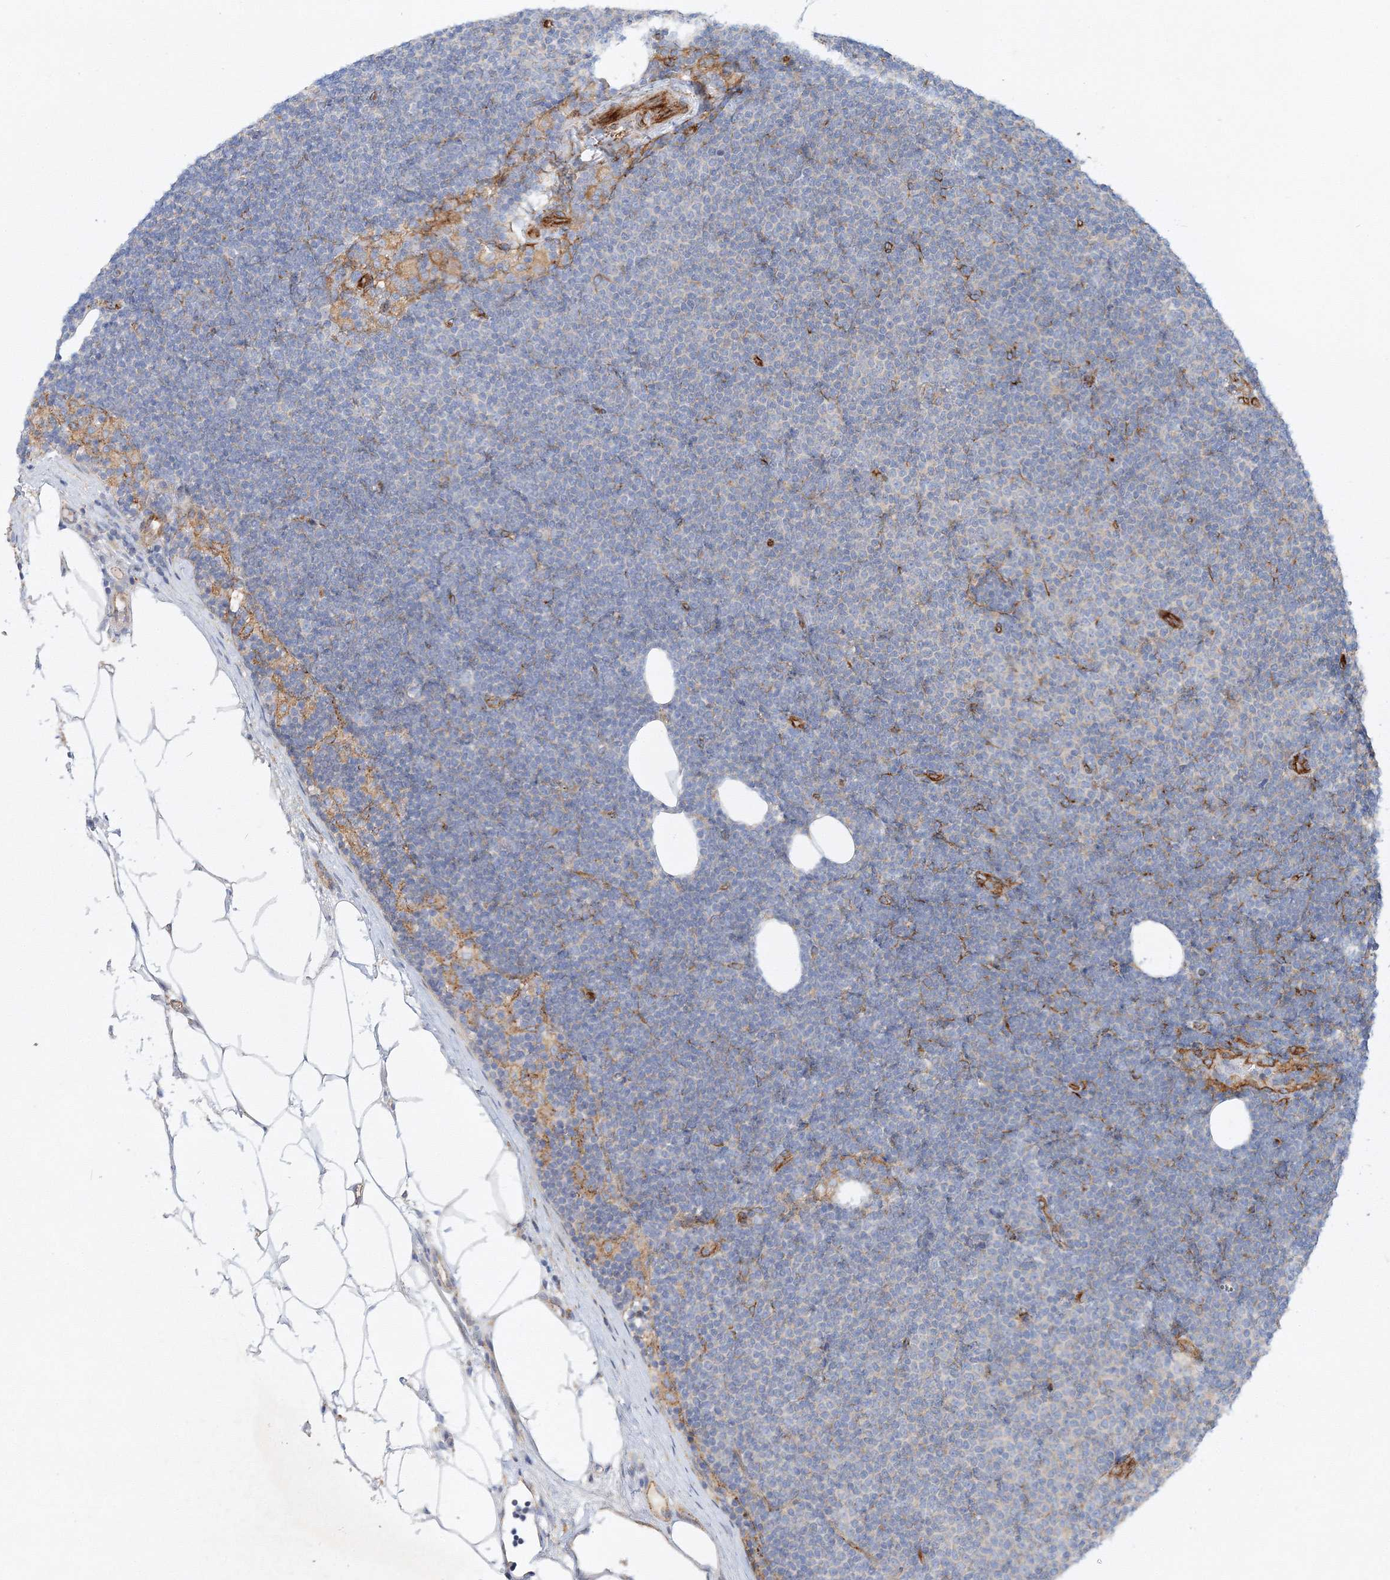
{"staining": {"intensity": "negative", "quantity": "none", "location": "none"}, "tissue": "lymphoma", "cell_type": "Tumor cells", "image_type": "cancer", "snomed": [{"axis": "morphology", "description": "Malignant lymphoma, non-Hodgkin's type, Low grade"}, {"axis": "topography", "description": "Lymph node"}], "caption": "DAB (3,3'-diaminobenzidine) immunohistochemical staining of human lymphoma reveals no significant expression in tumor cells. Nuclei are stained in blue.", "gene": "ZFYVE16", "patient": {"sex": "female", "age": 53}}